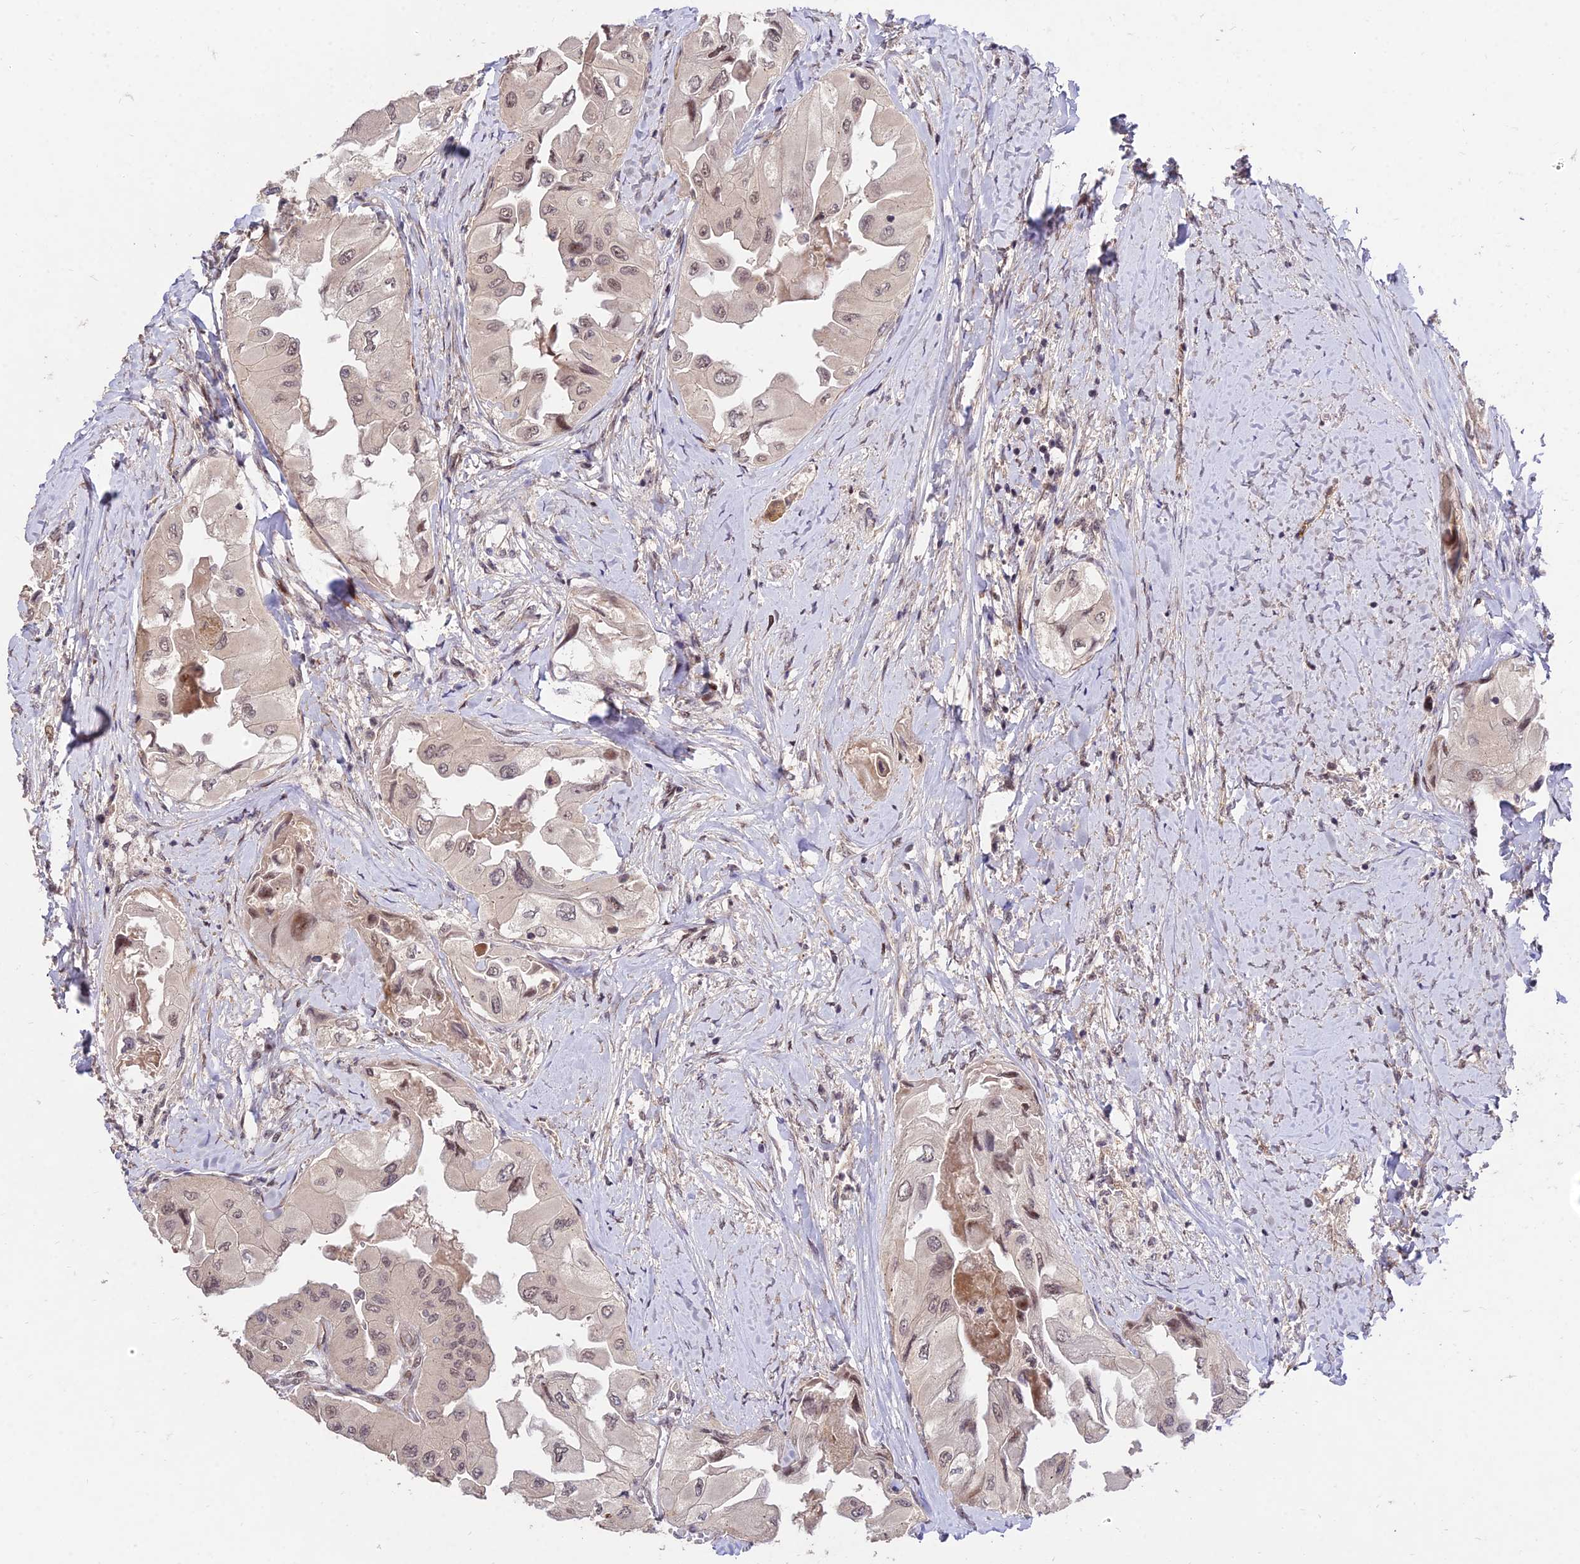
{"staining": {"intensity": "weak", "quantity": ">75%", "location": "nuclear"}, "tissue": "thyroid cancer", "cell_type": "Tumor cells", "image_type": "cancer", "snomed": [{"axis": "morphology", "description": "Normal tissue, NOS"}, {"axis": "morphology", "description": "Papillary adenocarcinoma, NOS"}, {"axis": "topography", "description": "Thyroid gland"}], "caption": "Immunohistochemistry (IHC) staining of thyroid cancer, which demonstrates low levels of weak nuclear staining in about >75% of tumor cells indicating weak nuclear protein positivity. The staining was performed using DAB (brown) for protein detection and nuclei were counterstained in hematoxylin (blue).", "gene": "ZNF85", "patient": {"sex": "female", "age": 59}}